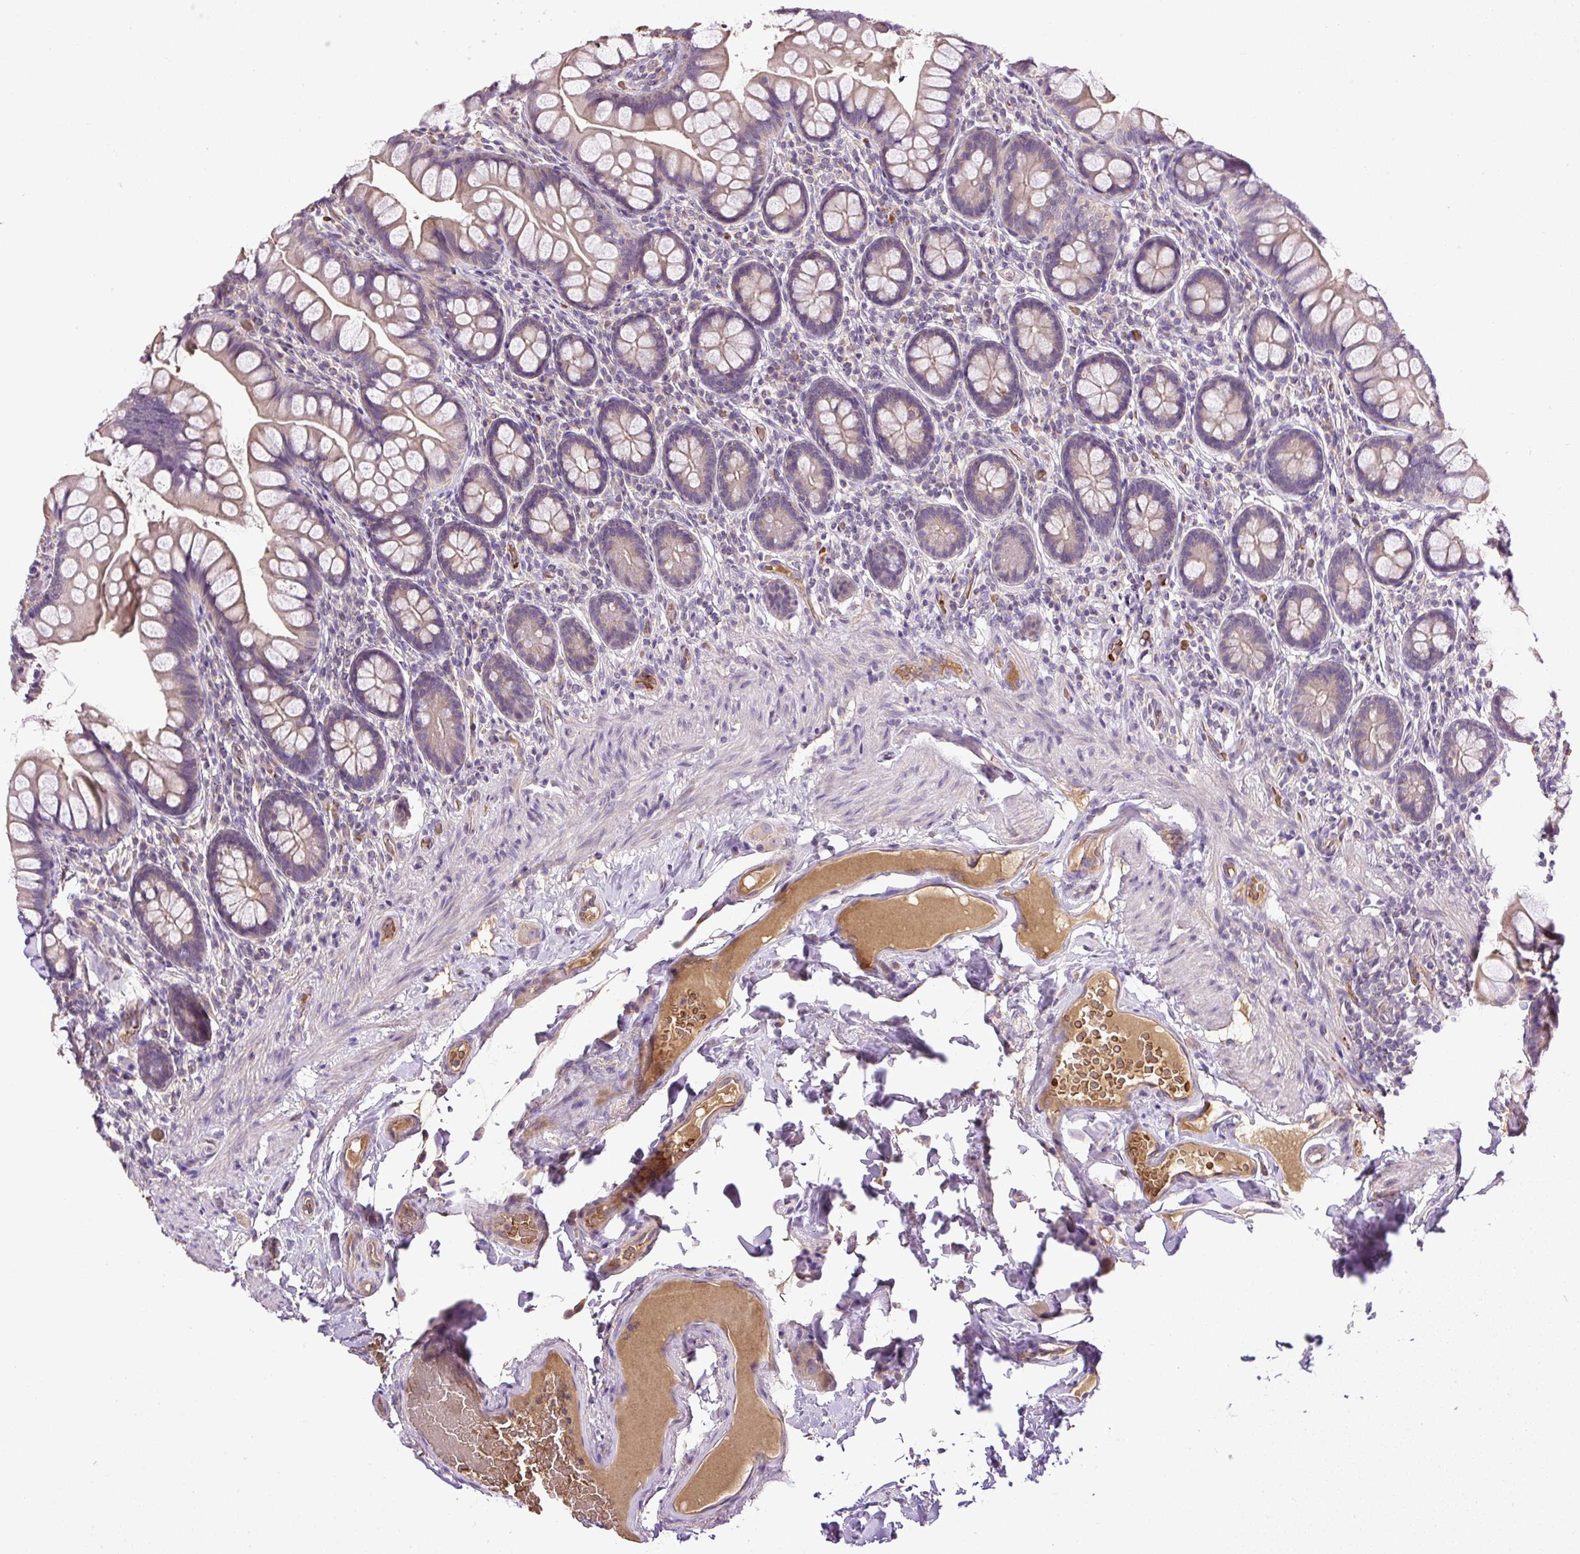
{"staining": {"intensity": "weak", "quantity": "25%-75%", "location": "cytoplasmic/membranous"}, "tissue": "small intestine", "cell_type": "Glandular cells", "image_type": "normal", "snomed": [{"axis": "morphology", "description": "Normal tissue, NOS"}, {"axis": "topography", "description": "Small intestine"}], "caption": "A brown stain shows weak cytoplasmic/membranous staining of a protein in glandular cells of unremarkable small intestine.", "gene": "CXCL13", "patient": {"sex": "male", "age": 70}}